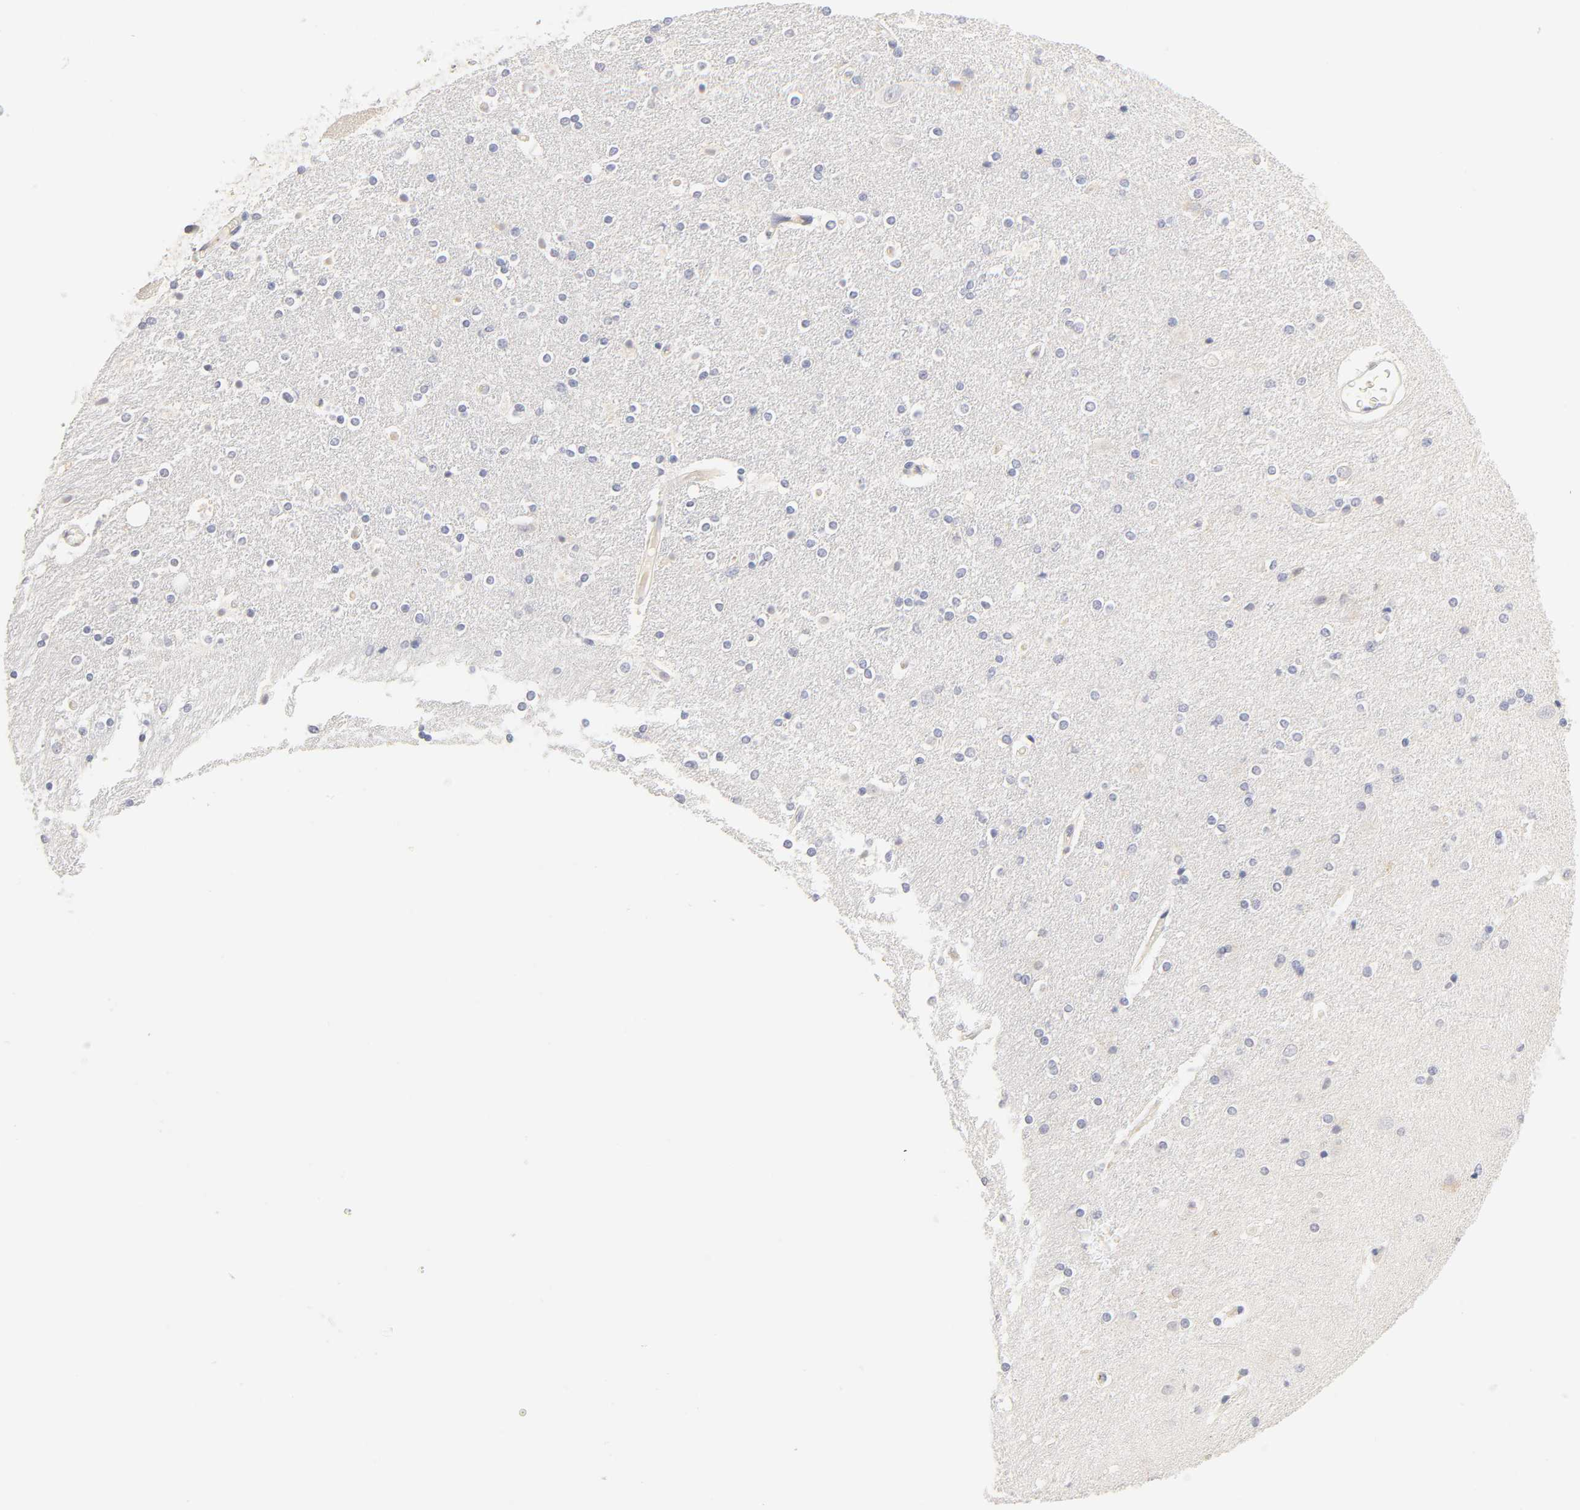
{"staining": {"intensity": "negative", "quantity": "none", "location": "none"}, "tissue": "caudate", "cell_type": "Glial cells", "image_type": "normal", "snomed": [{"axis": "morphology", "description": "Normal tissue, NOS"}, {"axis": "topography", "description": "Lateral ventricle wall"}], "caption": "Immunohistochemistry of benign caudate reveals no staining in glial cells. (IHC, brightfield microscopy, high magnification).", "gene": "CYP4B1", "patient": {"sex": "female", "age": 54}}